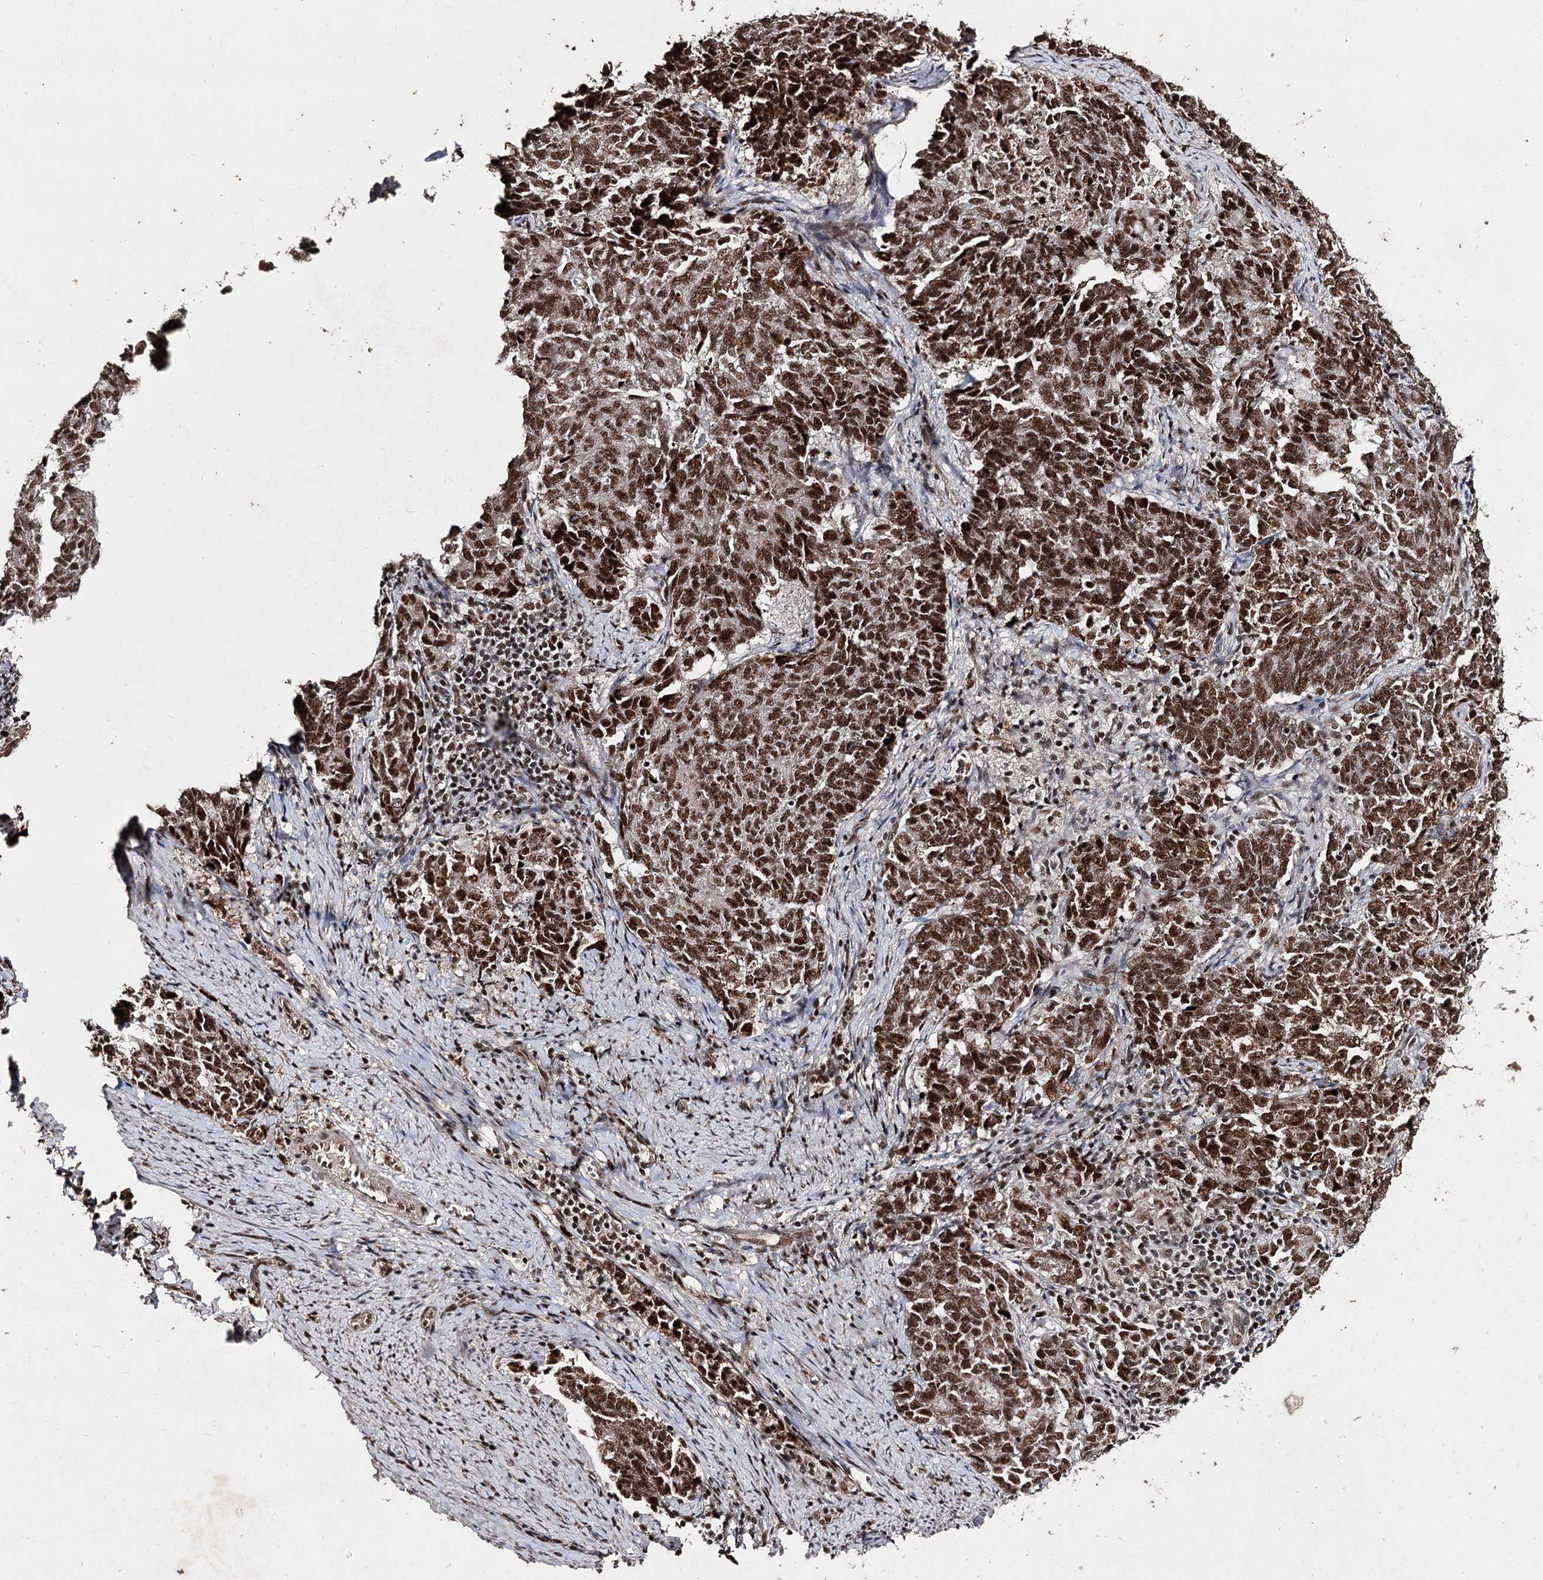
{"staining": {"intensity": "strong", "quantity": ">75%", "location": "nuclear"}, "tissue": "endometrial cancer", "cell_type": "Tumor cells", "image_type": "cancer", "snomed": [{"axis": "morphology", "description": "Adenocarcinoma, NOS"}, {"axis": "topography", "description": "Endometrium"}], "caption": "Protein staining of endometrial adenocarcinoma tissue exhibits strong nuclear positivity in about >75% of tumor cells.", "gene": "U2SURP", "patient": {"sex": "female", "age": 80}}